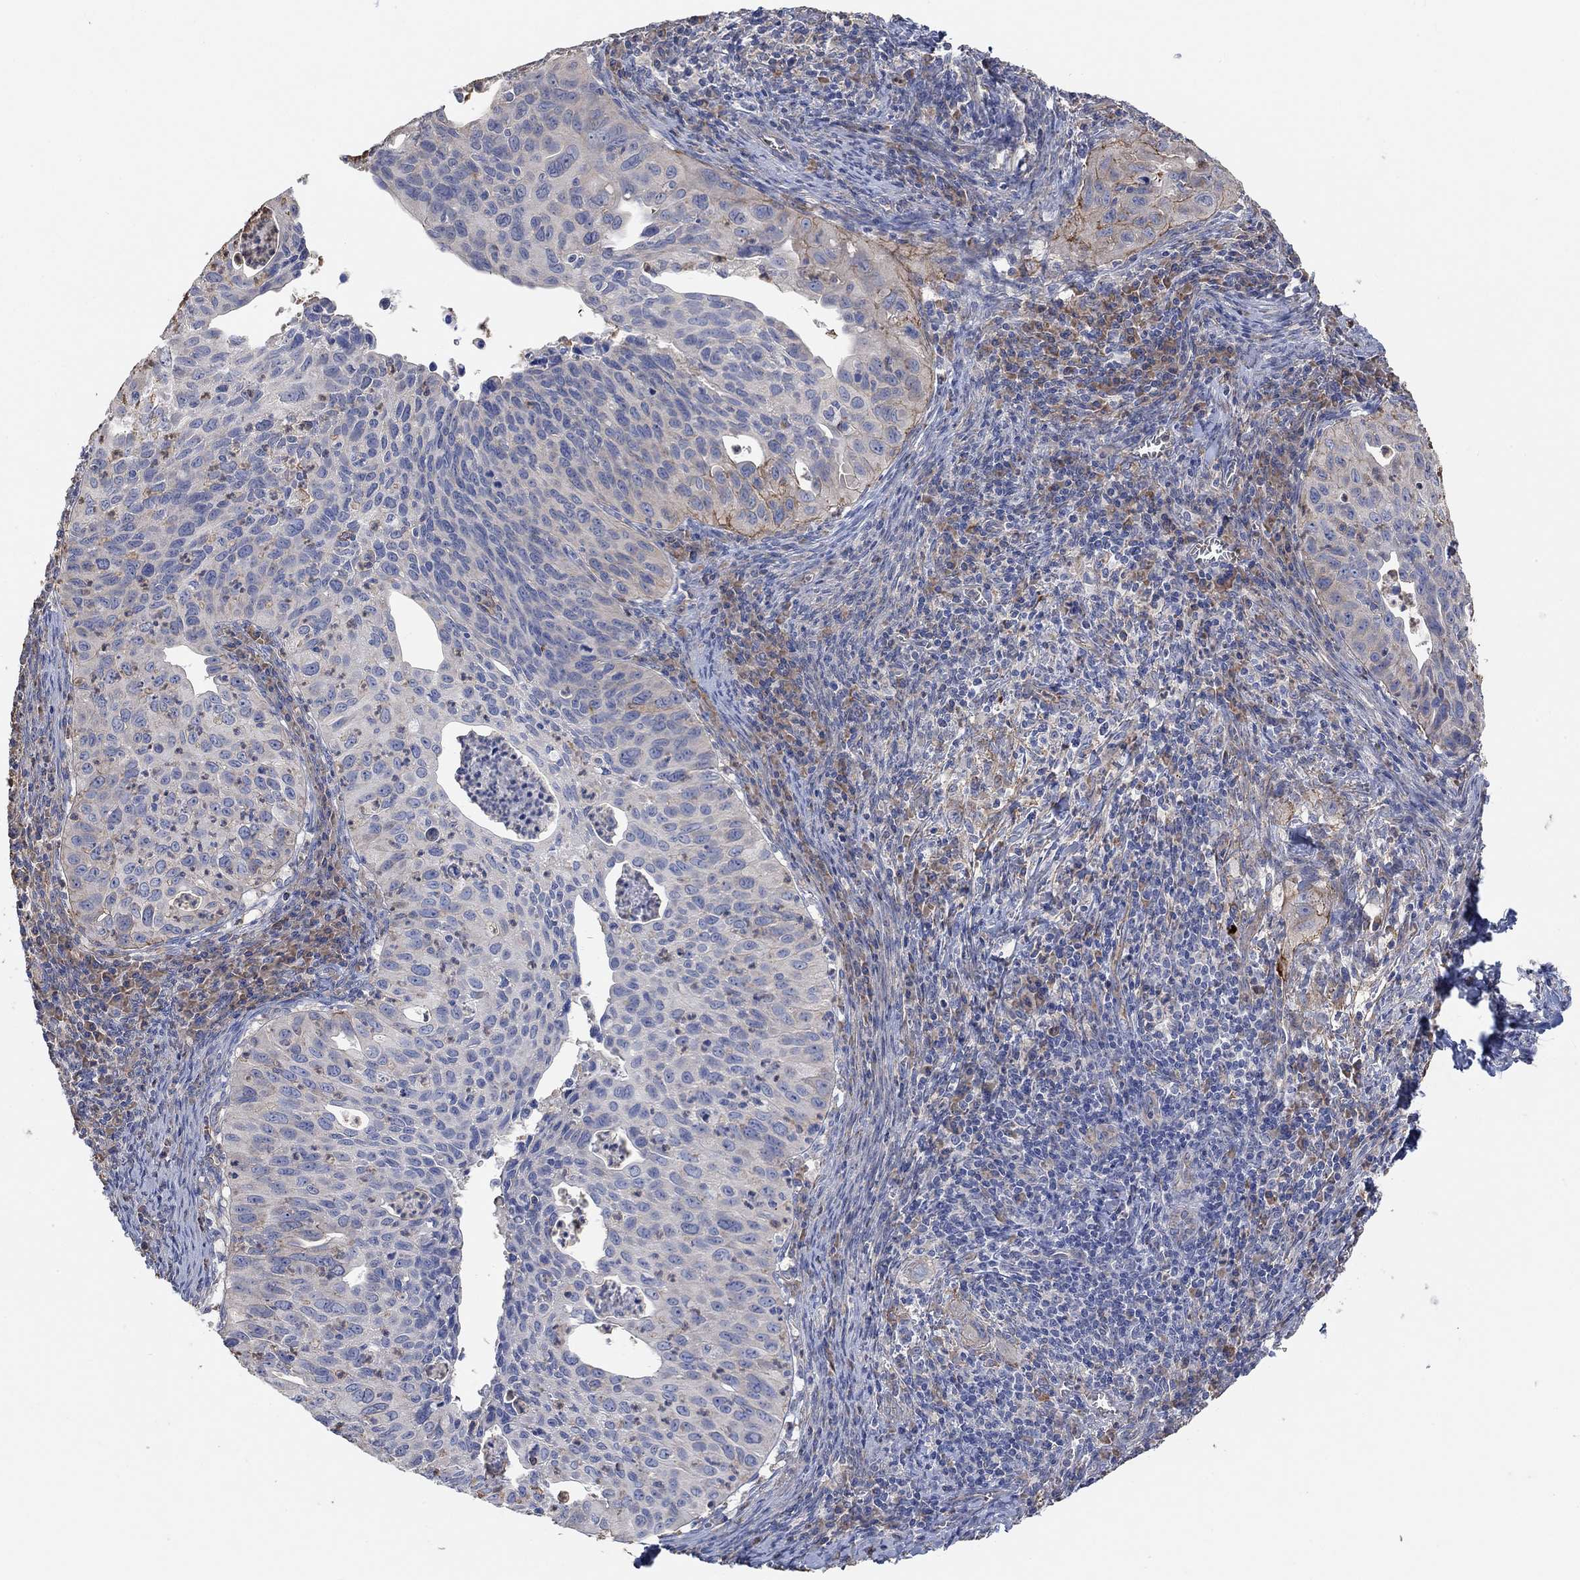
{"staining": {"intensity": "moderate", "quantity": "<25%", "location": "cytoplasmic/membranous"}, "tissue": "cervical cancer", "cell_type": "Tumor cells", "image_type": "cancer", "snomed": [{"axis": "morphology", "description": "Squamous cell carcinoma, NOS"}, {"axis": "topography", "description": "Cervix"}], "caption": "Tumor cells exhibit low levels of moderate cytoplasmic/membranous positivity in approximately <25% of cells in cervical squamous cell carcinoma.", "gene": "SYT16", "patient": {"sex": "female", "age": 26}}